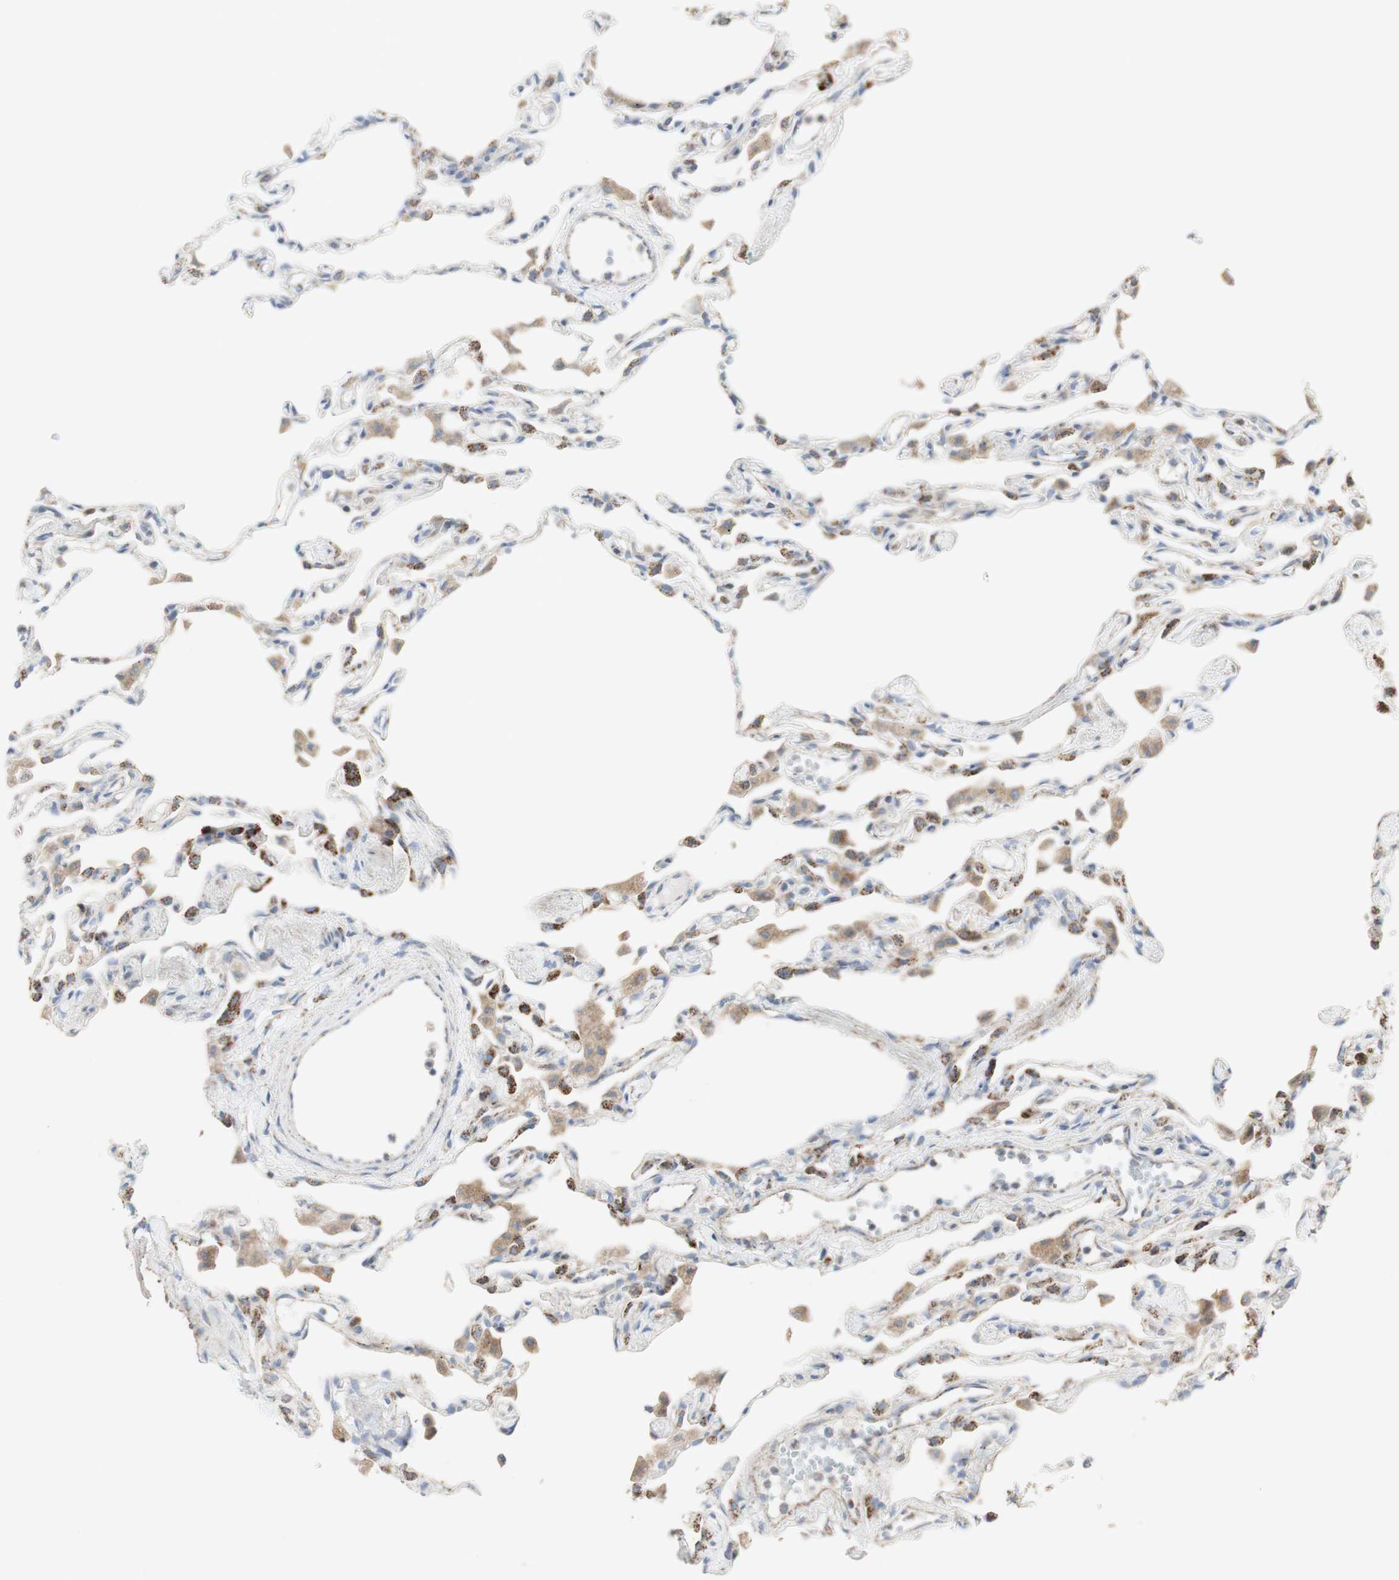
{"staining": {"intensity": "weak", "quantity": "<25%", "location": "cytoplasmic/membranous"}, "tissue": "lung", "cell_type": "Alveolar cells", "image_type": "normal", "snomed": [{"axis": "morphology", "description": "Normal tissue, NOS"}, {"axis": "topography", "description": "Lung"}], "caption": "IHC micrograph of unremarkable lung: human lung stained with DAB shows no significant protein positivity in alveolar cells. The staining was performed using DAB to visualize the protein expression in brown, while the nuclei were stained in blue with hematoxylin (Magnification: 20x).", "gene": "C3orf52", "patient": {"sex": "female", "age": 49}}